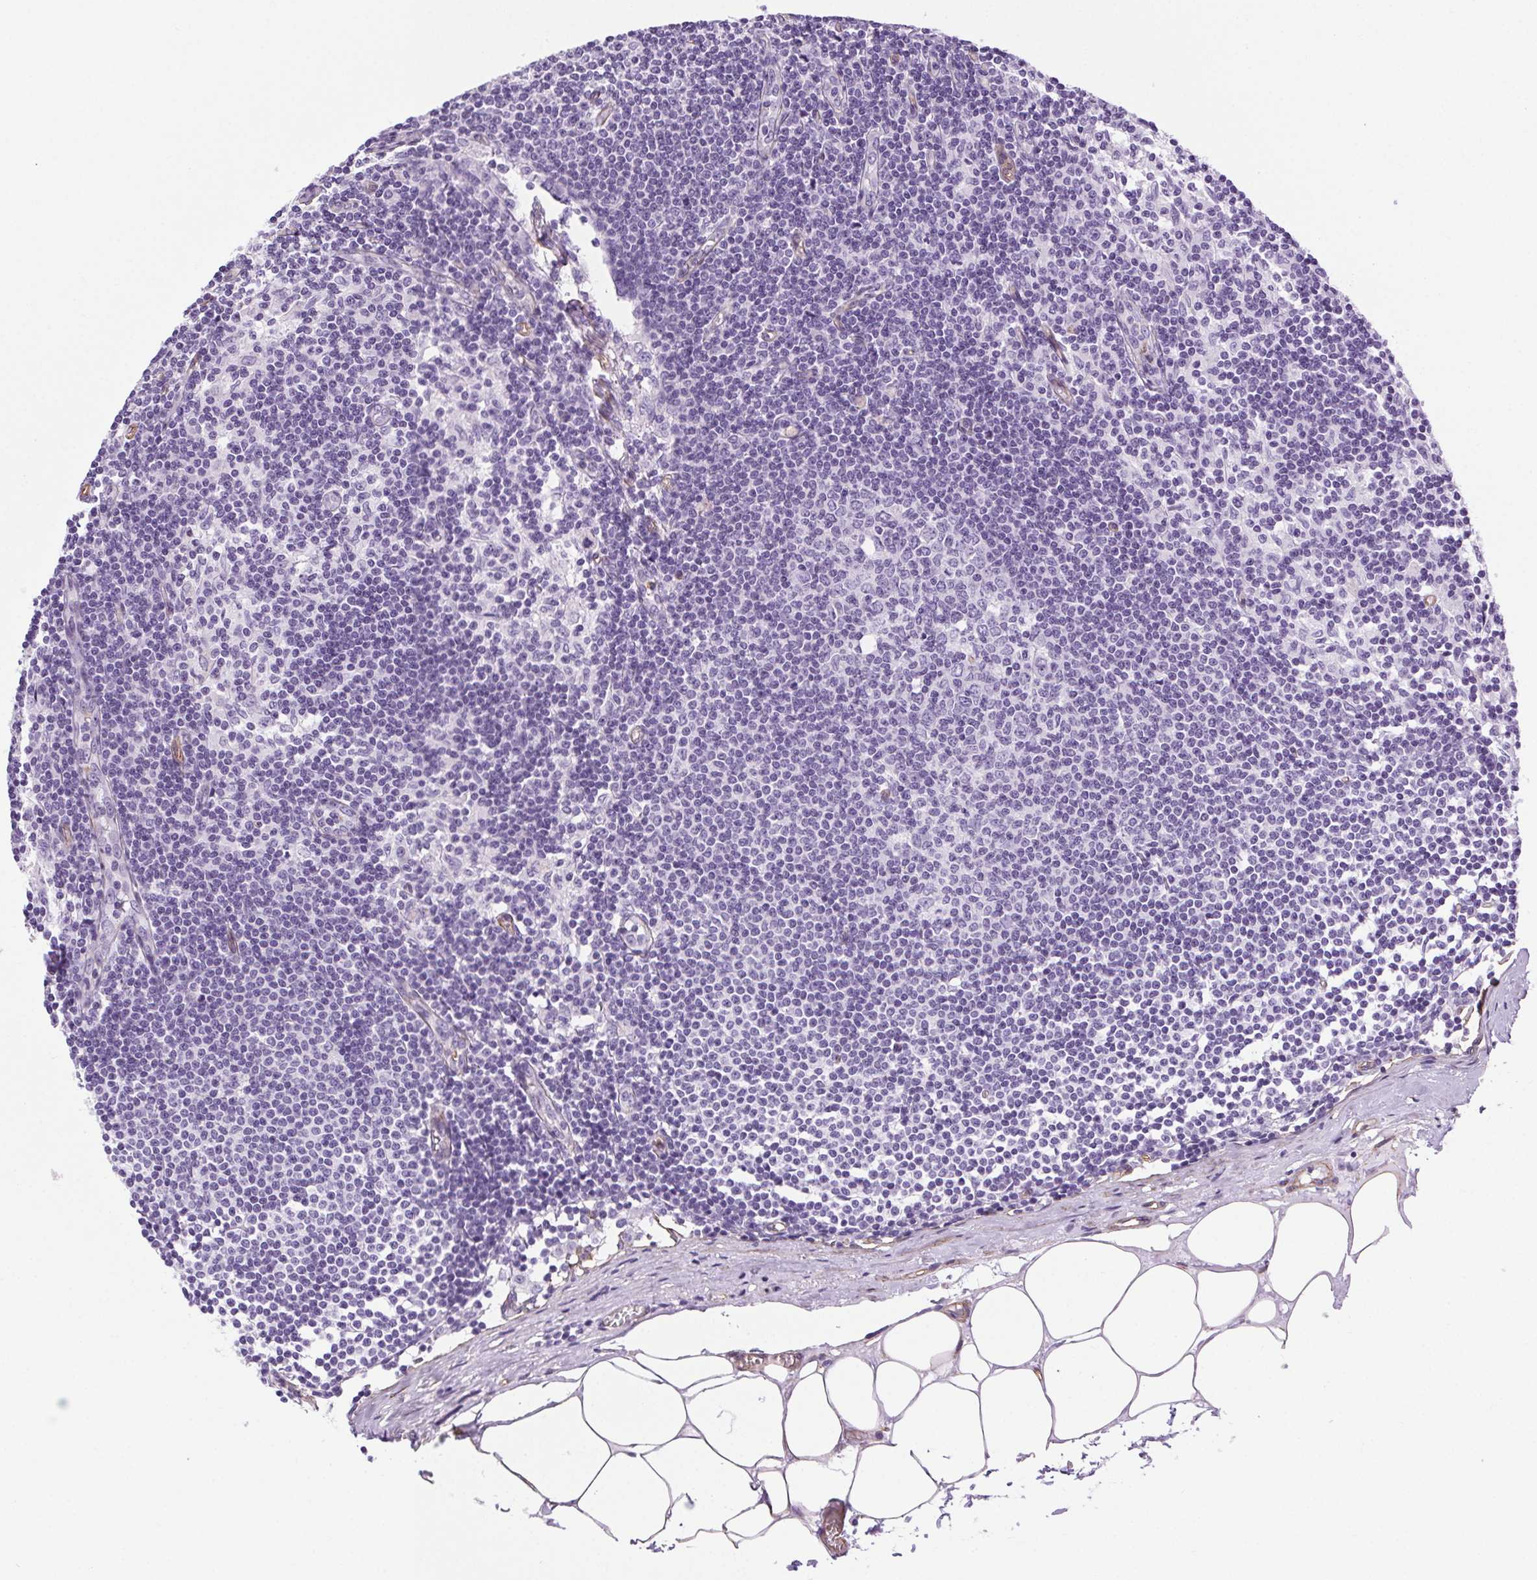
{"staining": {"intensity": "negative", "quantity": "none", "location": "none"}, "tissue": "lymph node", "cell_type": "Germinal center cells", "image_type": "normal", "snomed": [{"axis": "morphology", "description": "Normal tissue, NOS"}, {"axis": "topography", "description": "Lymph node"}], "caption": "IHC photomicrograph of unremarkable human lymph node stained for a protein (brown), which reveals no positivity in germinal center cells. (Stains: DAB IHC with hematoxylin counter stain, Microscopy: brightfield microscopy at high magnification).", "gene": "SHCBP1L", "patient": {"sex": "female", "age": 69}}